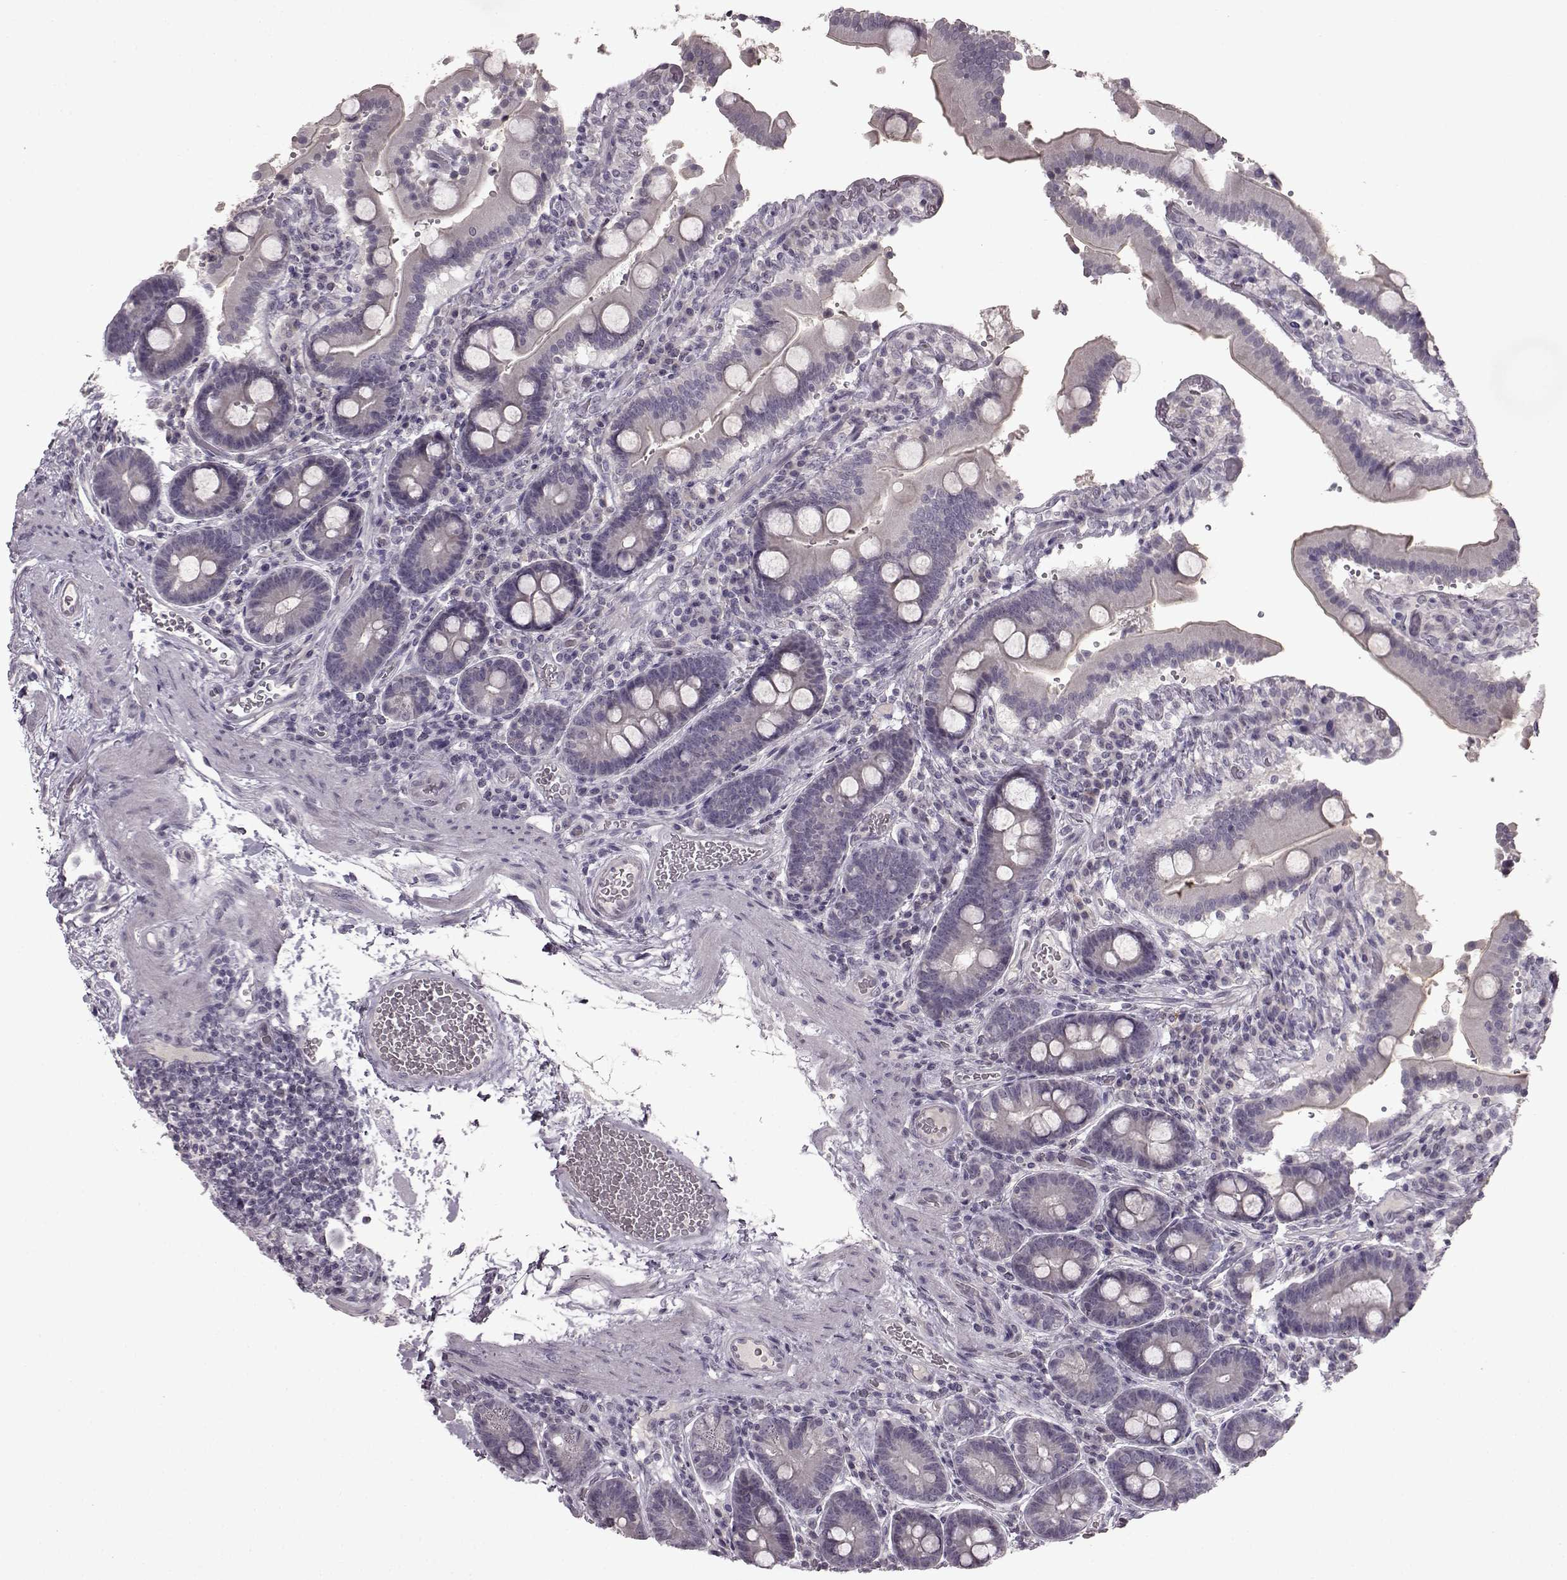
{"staining": {"intensity": "negative", "quantity": "none", "location": "none"}, "tissue": "duodenum", "cell_type": "Glandular cells", "image_type": "normal", "snomed": [{"axis": "morphology", "description": "Normal tissue, NOS"}, {"axis": "topography", "description": "Duodenum"}], "caption": "The micrograph reveals no staining of glandular cells in normal duodenum.", "gene": "LHB", "patient": {"sex": "female", "age": 62}}